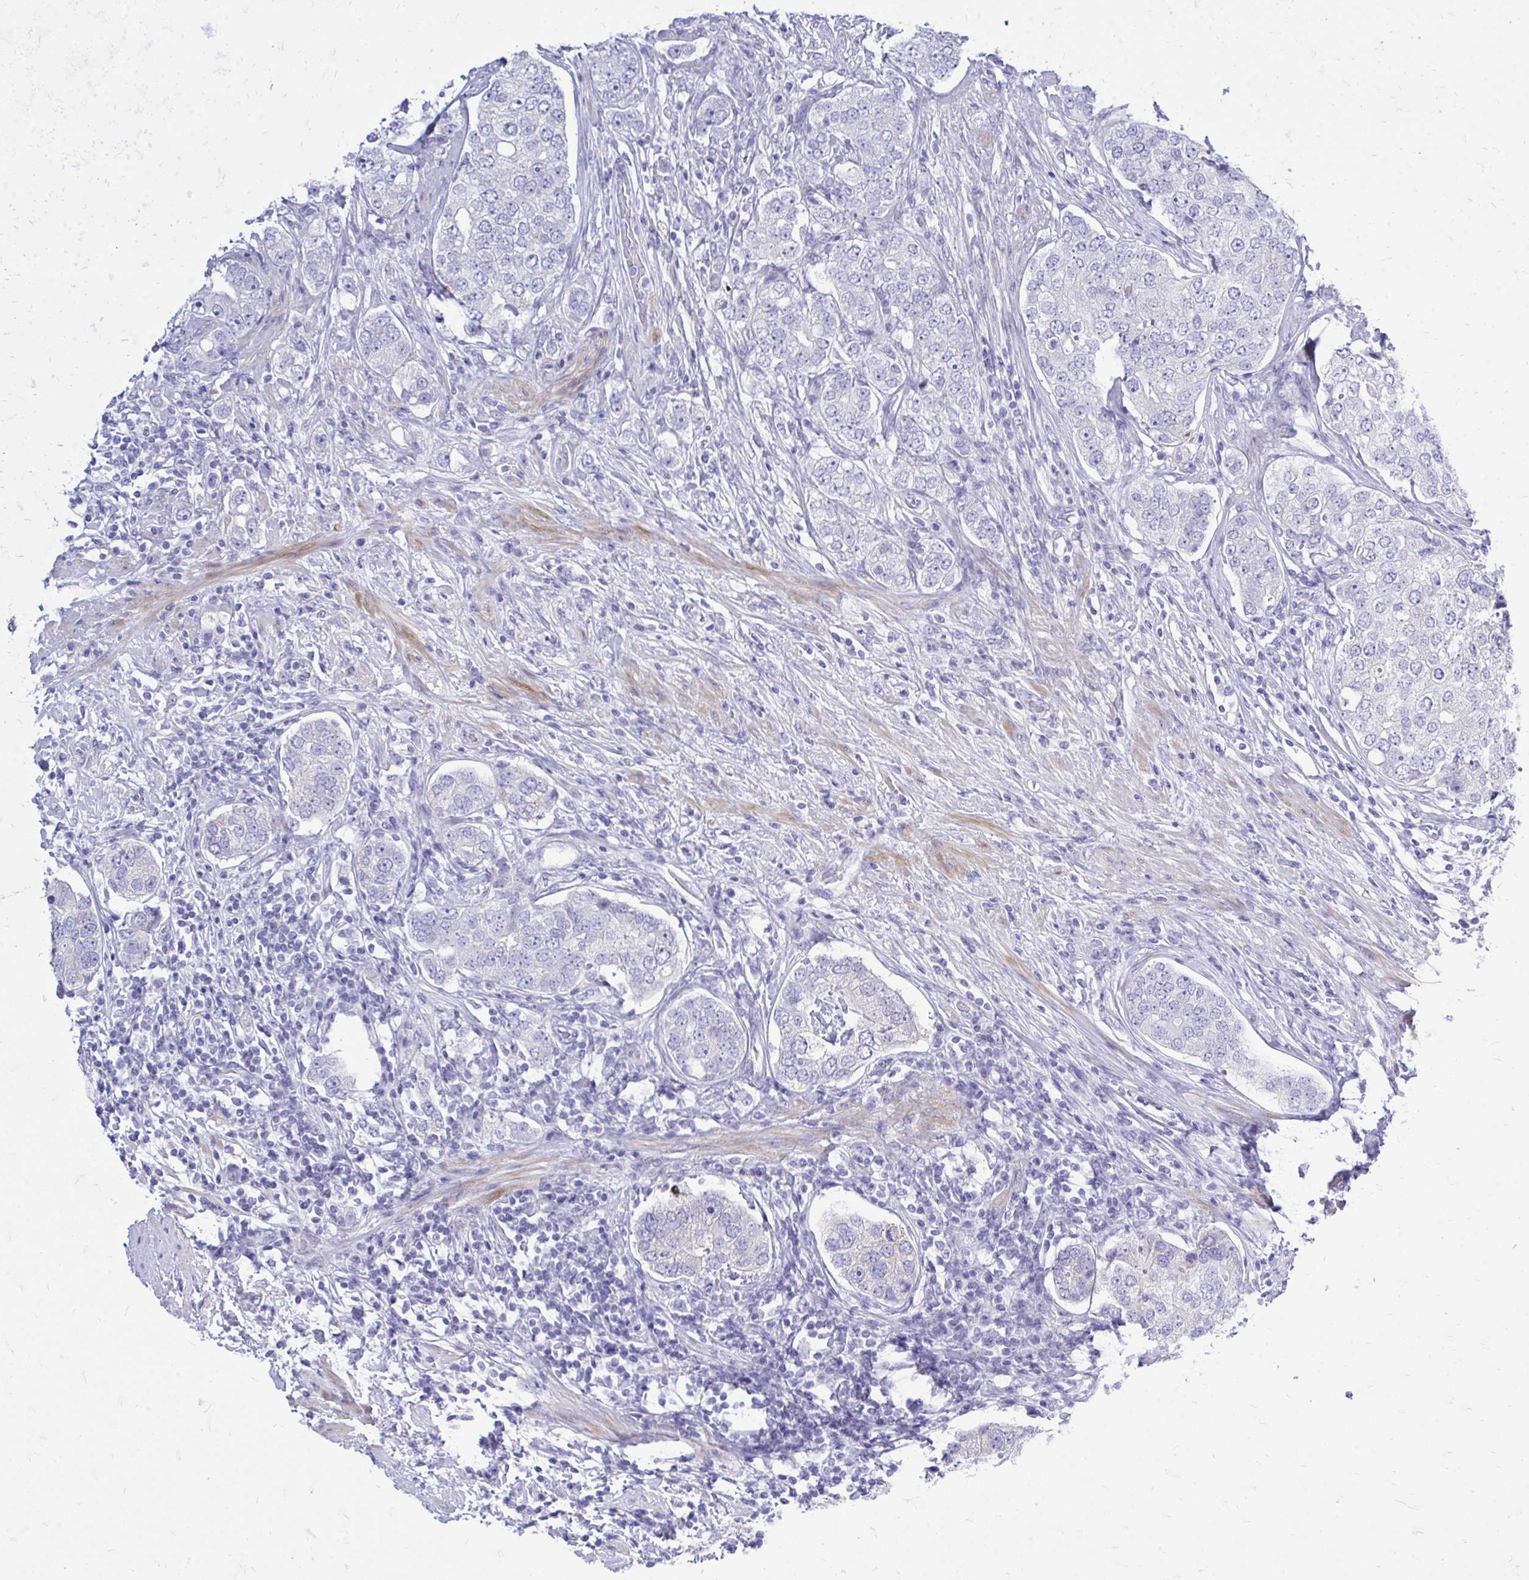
{"staining": {"intensity": "negative", "quantity": "none", "location": "none"}, "tissue": "prostate cancer", "cell_type": "Tumor cells", "image_type": "cancer", "snomed": [{"axis": "morphology", "description": "Adenocarcinoma, High grade"}, {"axis": "topography", "description": "Prostate"}], "caption": "DAB immunohistochemical staining of human adenocarcinoma (high-grade) (prostate) shows no significant expression in tumor cells.", "gene": "GABRA1", "patient": {"sex": "male", "age": 60}}